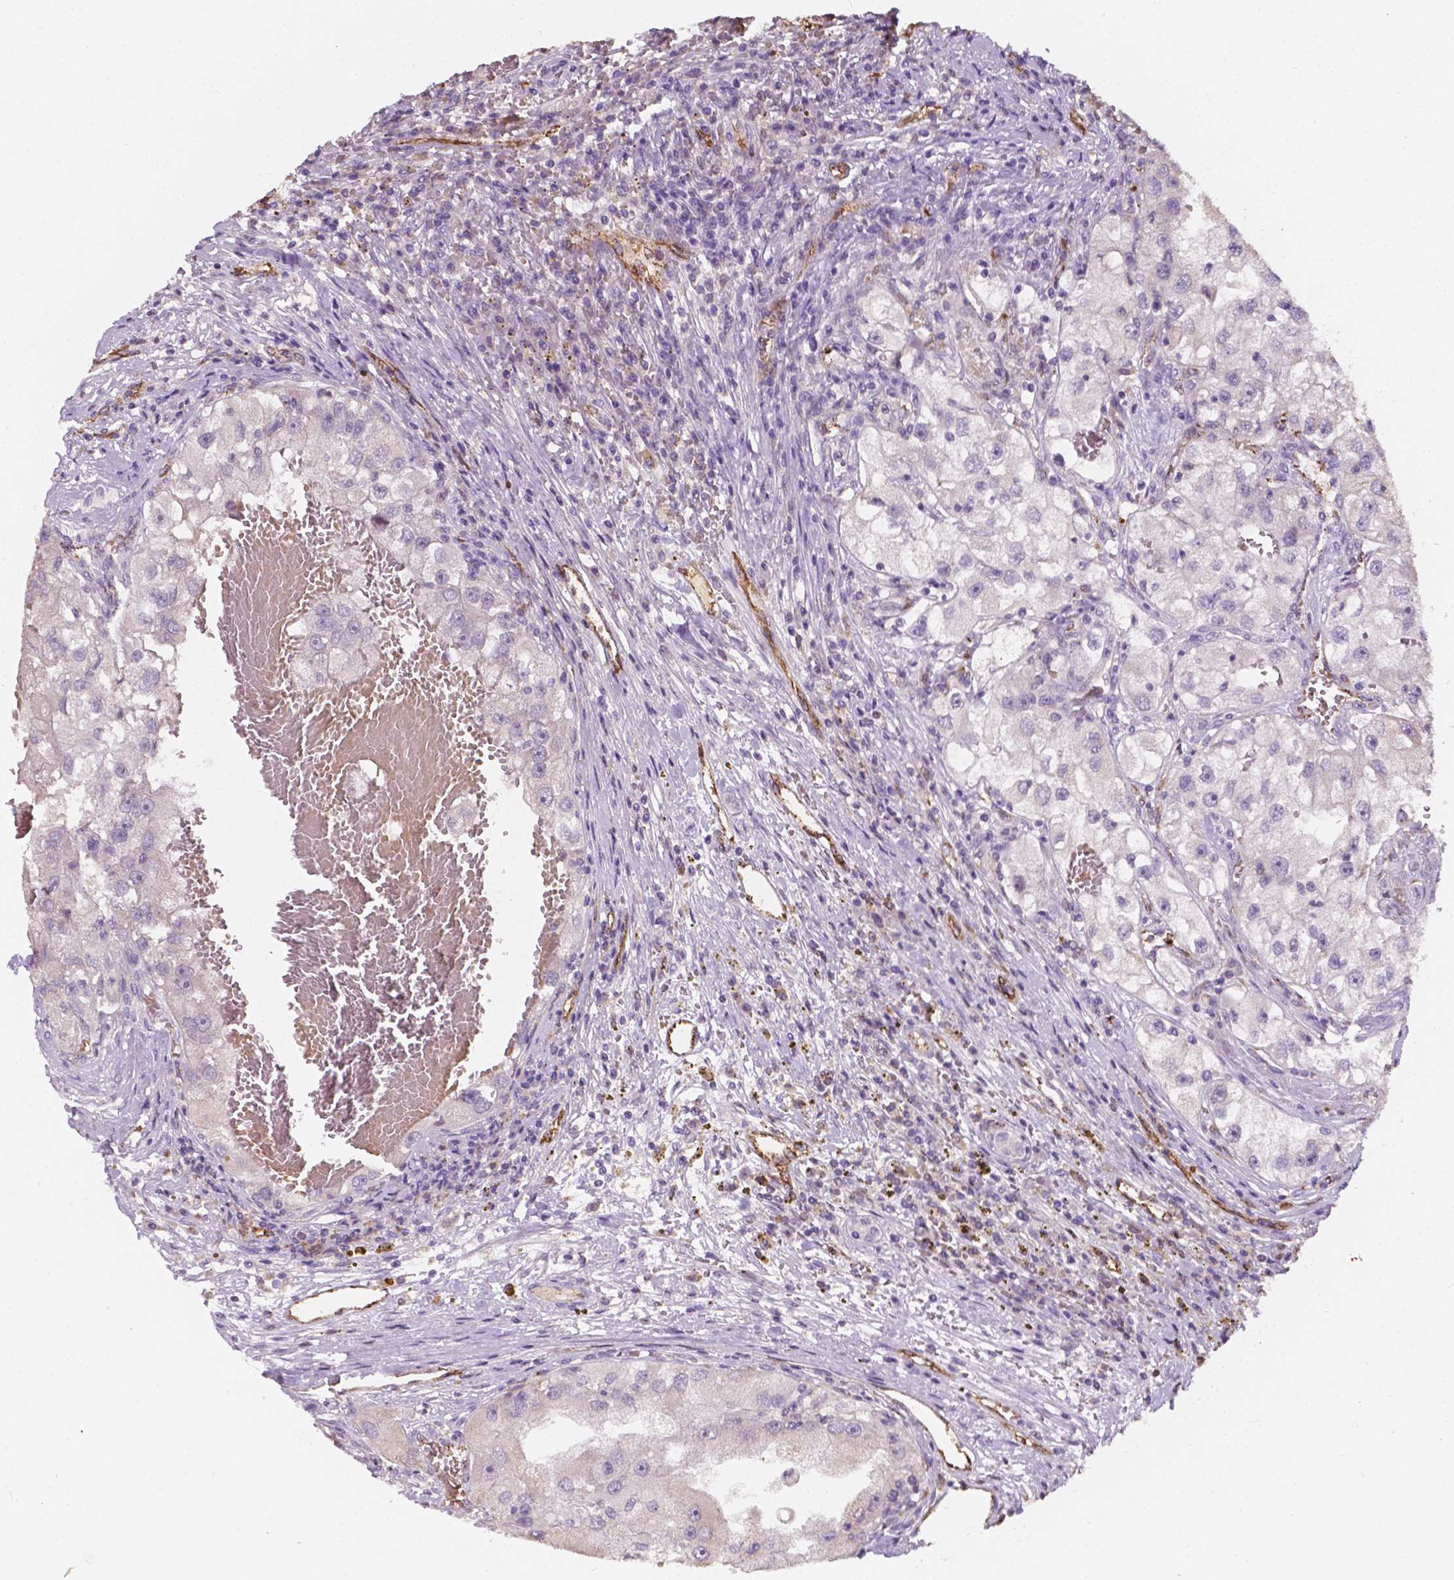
{"staining": {"intensity": "negative", "quantity": "none", "location": "none"}, "tissue": "renal cancer", "cell_type": "Tumor cells", "image_type": "cancer", "snomed": [{"axis": "morphology", "description": "Adenocarcinoma, NOS"}, {"axis": "topography", "description": "Kidney"}], "caption": "DAB (3,3'-diaminobenzidine) immunohistochemical staining of human renal cancer demonstrates no significant expression in tumor cells.", "gene": "SLC22A4", "patient": {"sex": "male", "age": 63}}